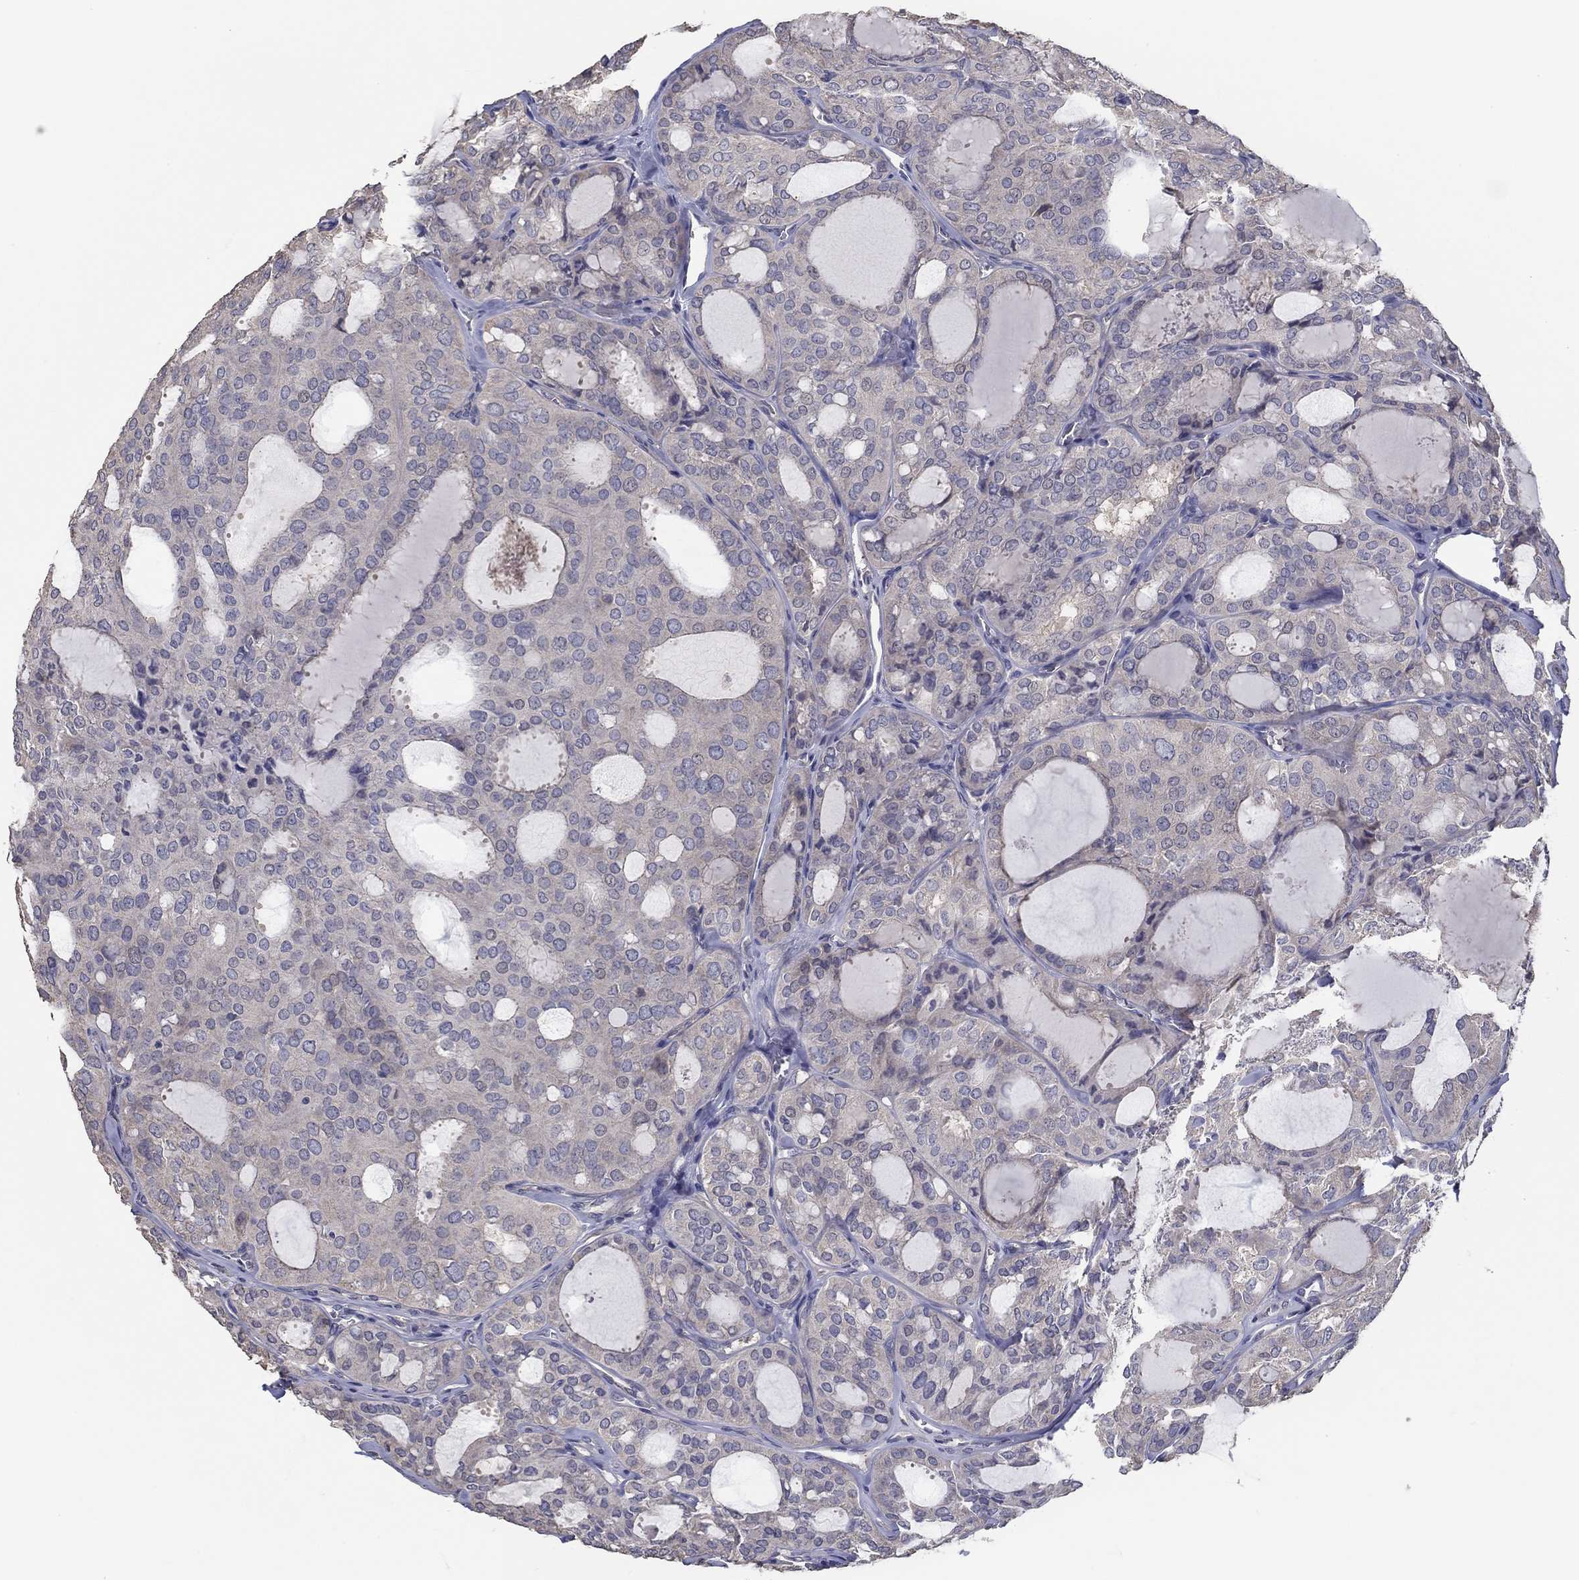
{"staining": {"intensity": "negative", "quantity": "none", "location": "none"}, "tissue": "thyroid cancer", "cell_type": "Tumor cells", "image_type": "cancer", "snomed": [{"axis": "morphology", "description": "Follicular adenoma carcinoma, NOS"}, {"axis": "topography", "description": "Thyroid gland"}], "caption": "Immunohistochemical staining of follicular adenoma carcinoma (thyroid) demonstrates no significant positivity in tumor cells.", "gene": "DOCK3", "patient": {"sex": "male", "age": 75}}